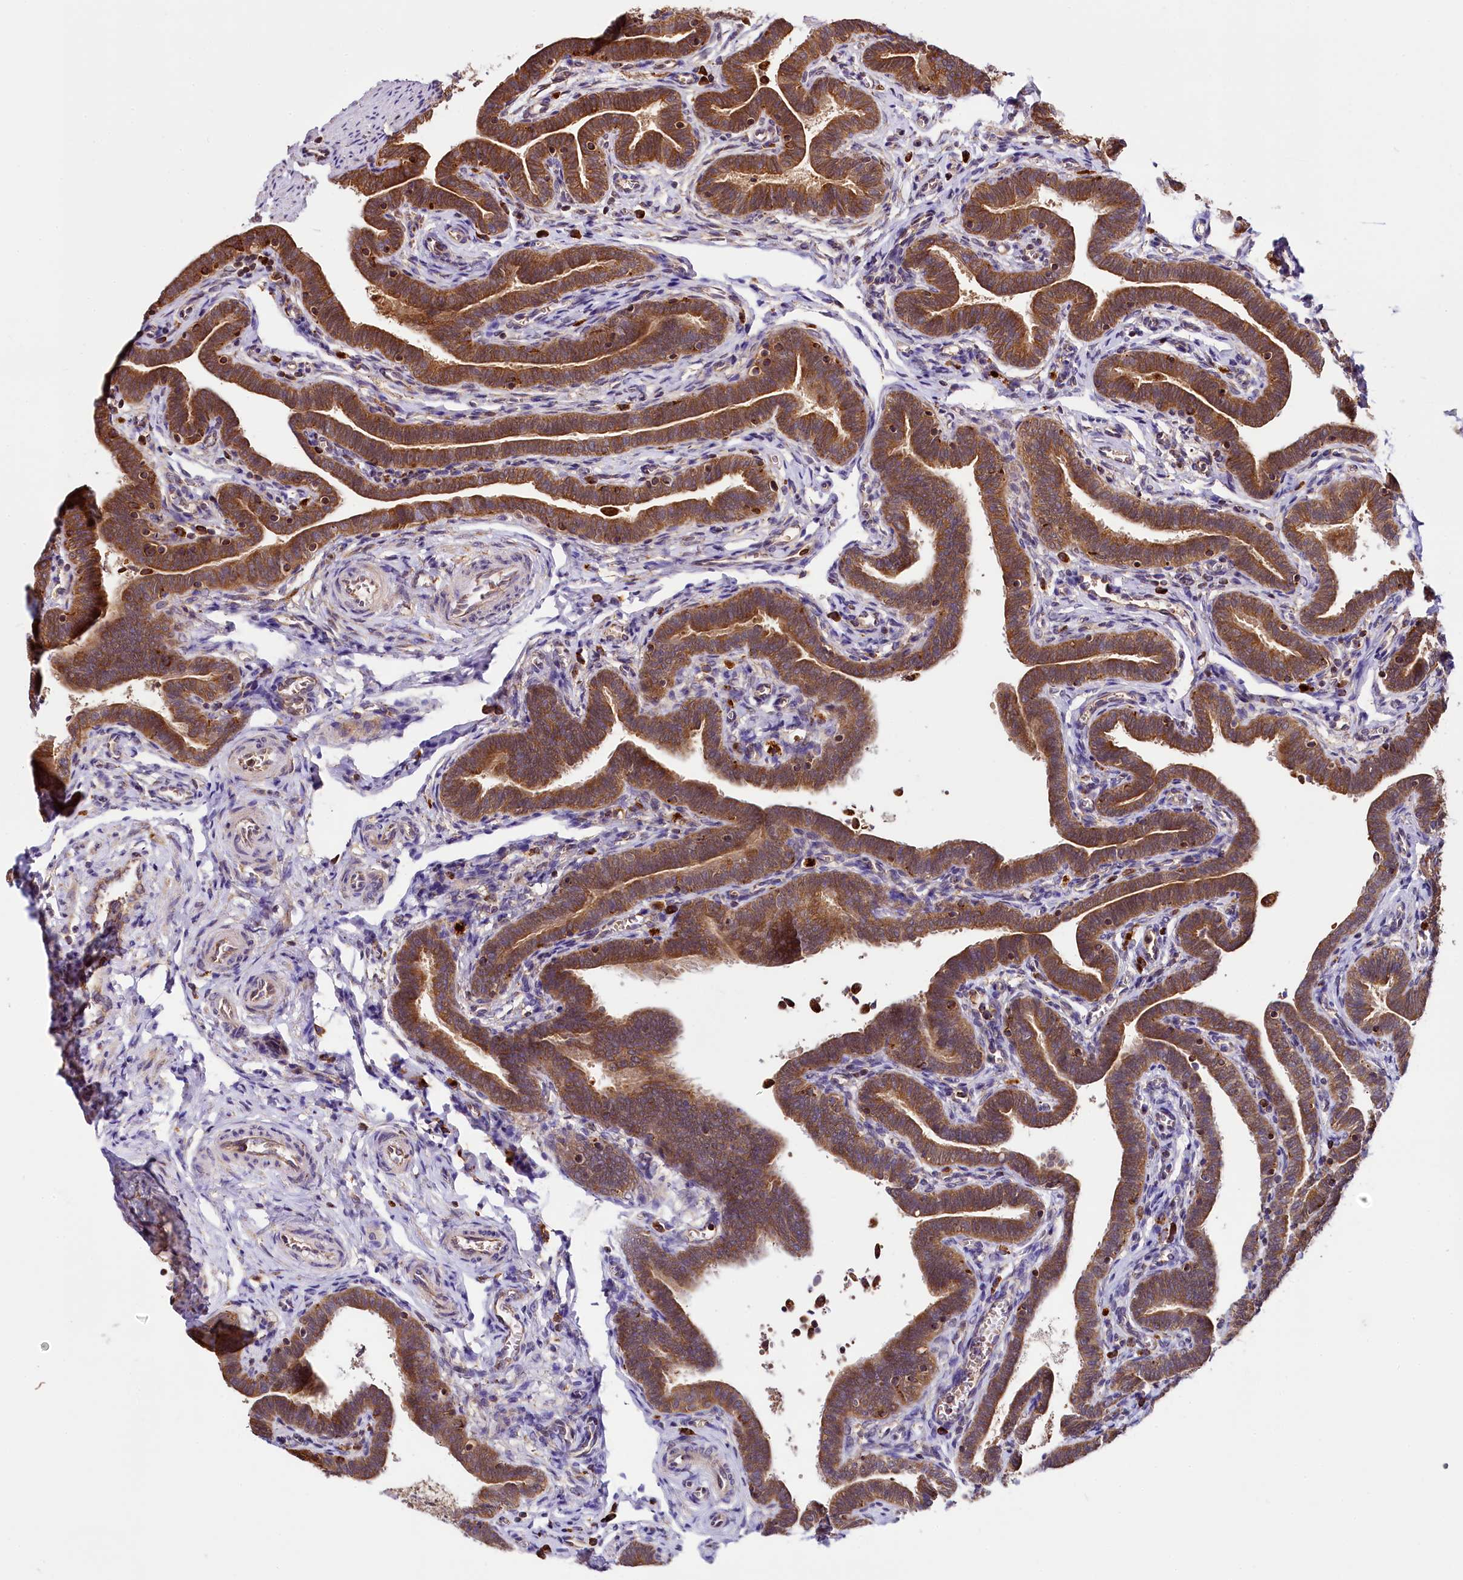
{"staining": {"intensity": "strong", "quantity": ">75%", "location": "cytoplasmic/membranous"}, "tissue": "fallopian tube", "cell_type": "Glandular cells", "image_type": "normal", "snomed": [{"axis": "morphology", "description": "Normal tissue, NOS"}, {"axis": "topography", "description": "Fallopian tube"}], "caption": "This image exhibits benign fallopian tube stained with IHC to label a protein in brown. The cytoplasmic/membranous of glandular cells show strong positivity for the protein. Nuclei are counter-stained blue.", "gene": "UFM1", "patient": {"sex": "female", "age": 36}}